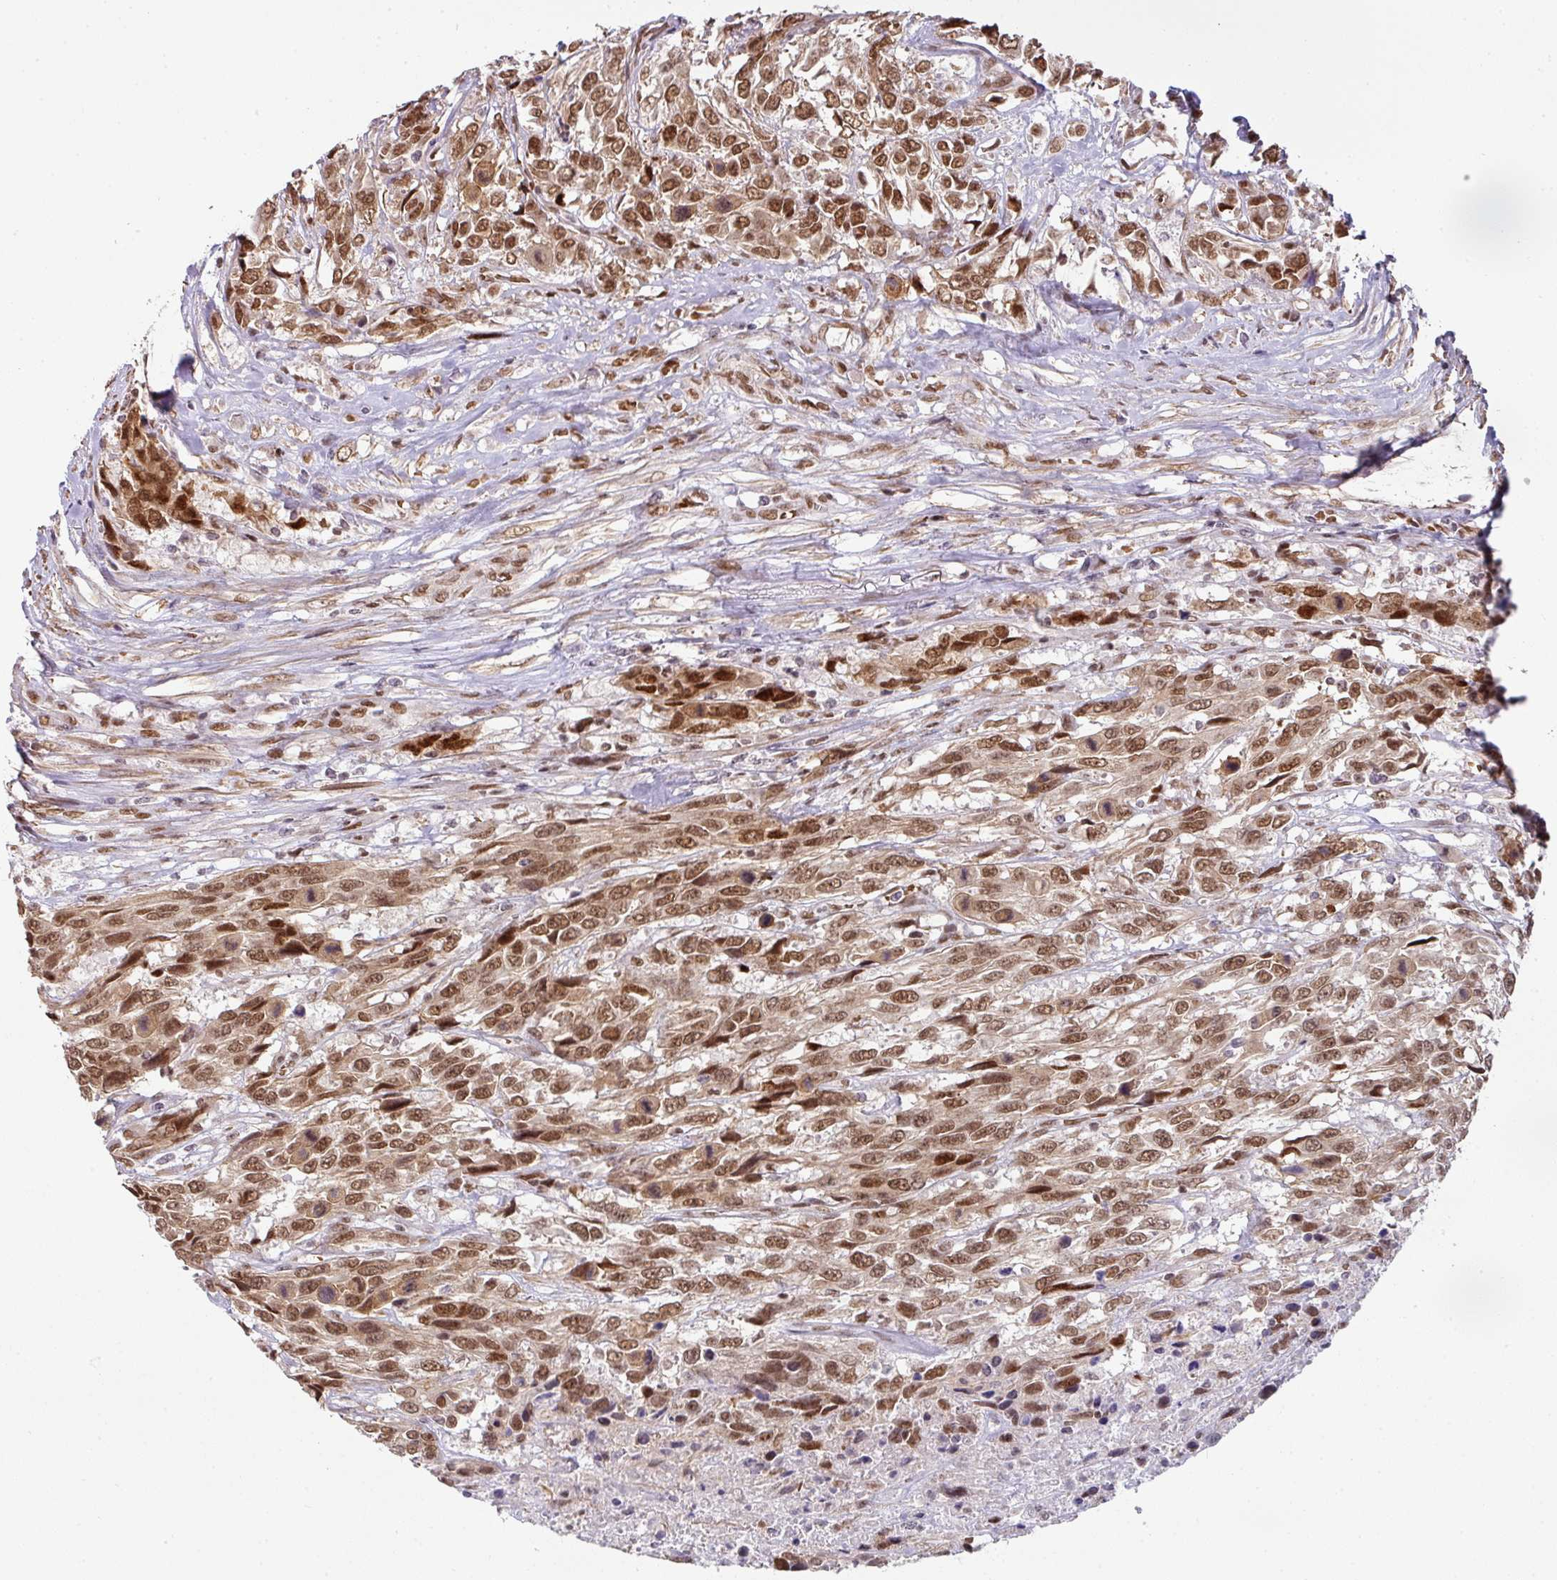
{"staining": {"intensity": "strong", "quantity": ">75%", "location": "nuclear"}, "tissue": "urothelial cancer", "cell_type": "Tumor cells", "image_type": "cancer", "snomed": [{"axis": "morphology", "description": "Urothelial carcinoma, High grade"}, {"axis": "topography", "description": "Urinary bladder"}], "caption": "A brown stain shows strong nuclear staining of a protein in human high-grade urothelial carcinoma tumor cells.", "gene": "NCOA5", "patient": {"sex": "female", "age": 70}}